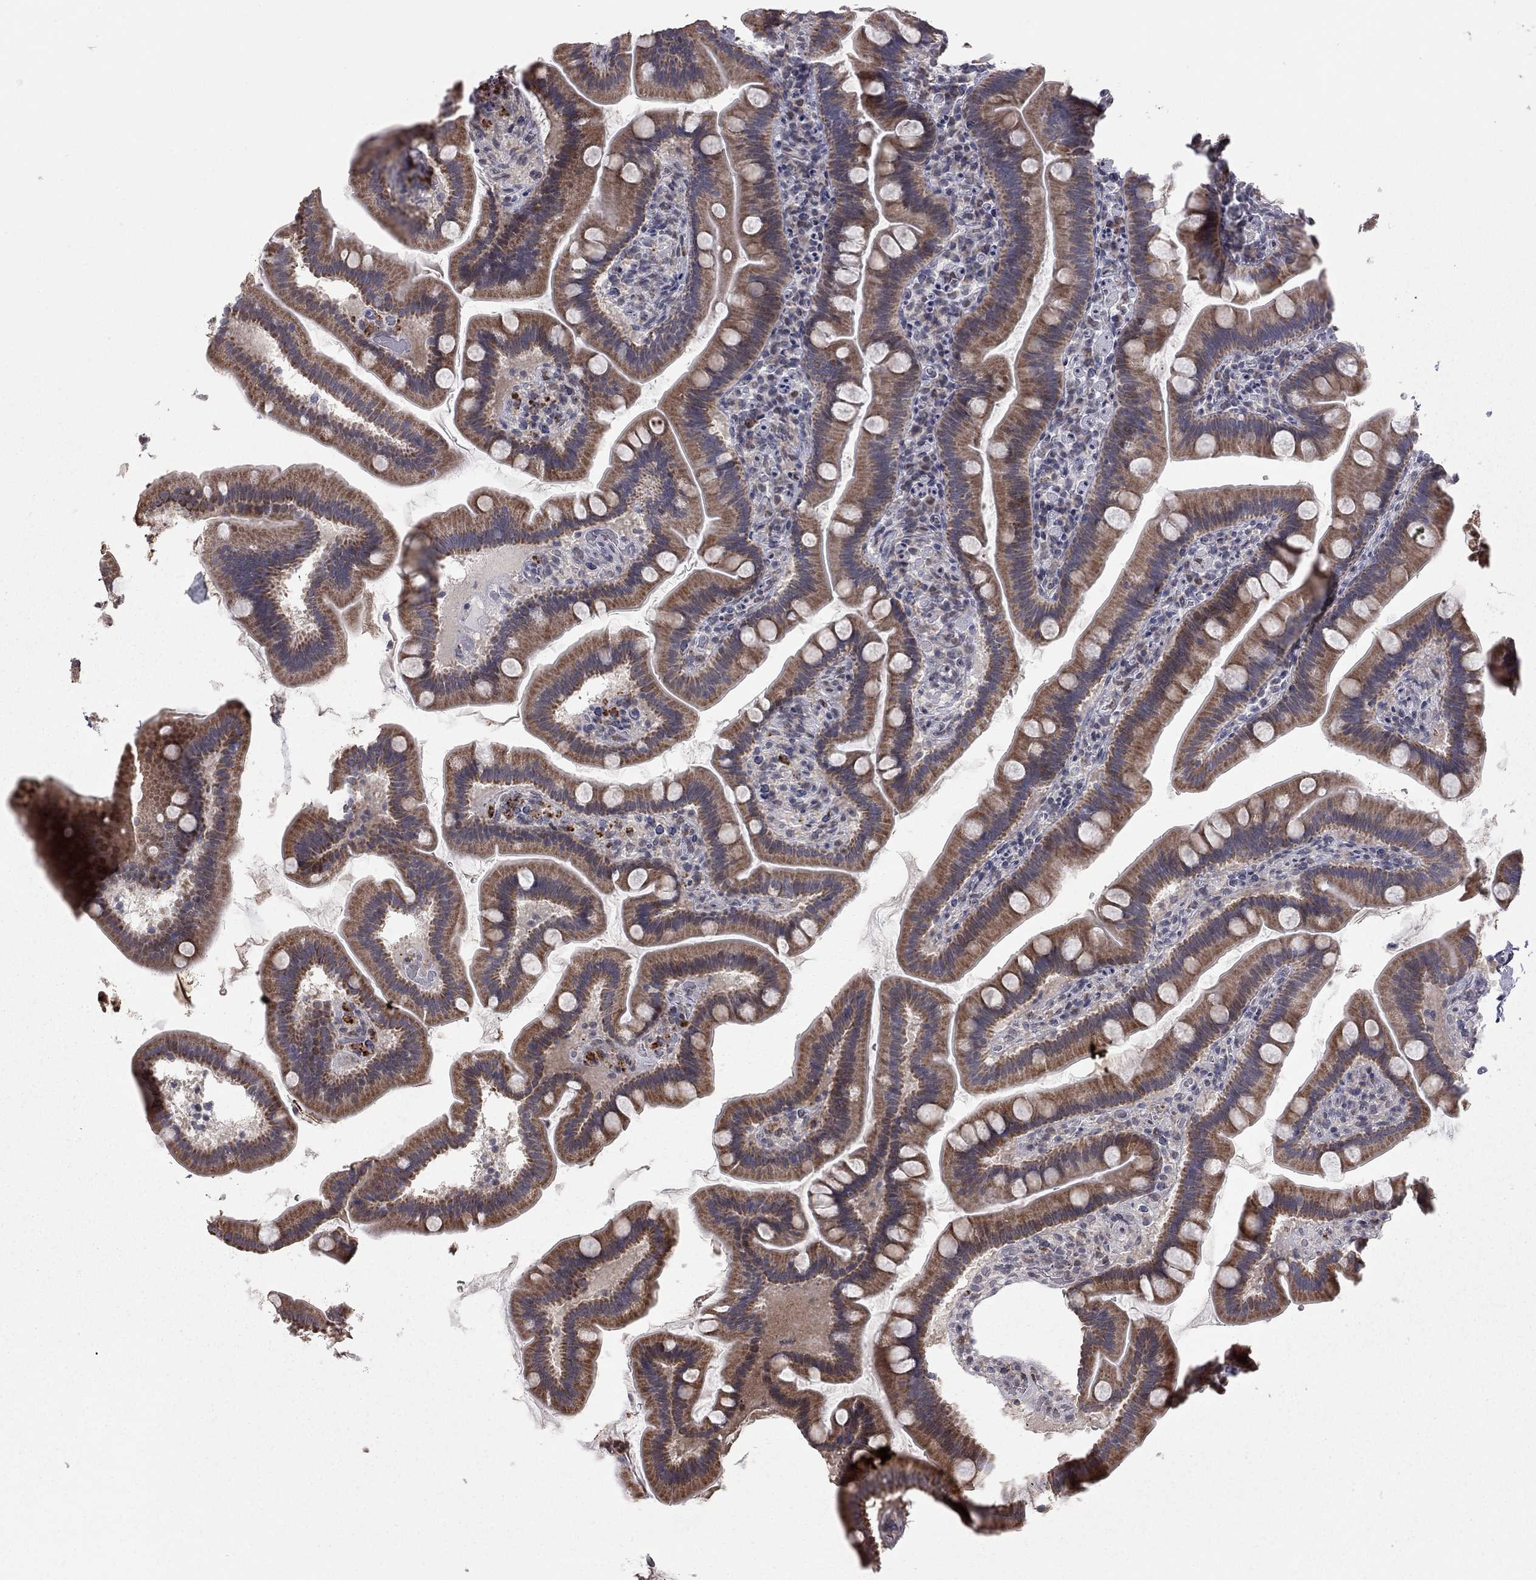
{"staining": {"intensity": "moderate", "quantity": "25%-75%", "location": "cytoplasmic/membranous"}, "tissue": "duodenum", "cell_type": "Glandular cells", "image_type": "normal", "snomed": [{"axis": "morphology", "description": "Normal tissue, NOS"}, {"axis": "topography", "description": "Duodenum"}], "caption": "A micrograph of duodenum stained for a protein reveals moderate cytoplasmic/membranous brown staining in glandular cells.", "gene": "MC3R", "patient": {"sex": "male", "age": 59}}